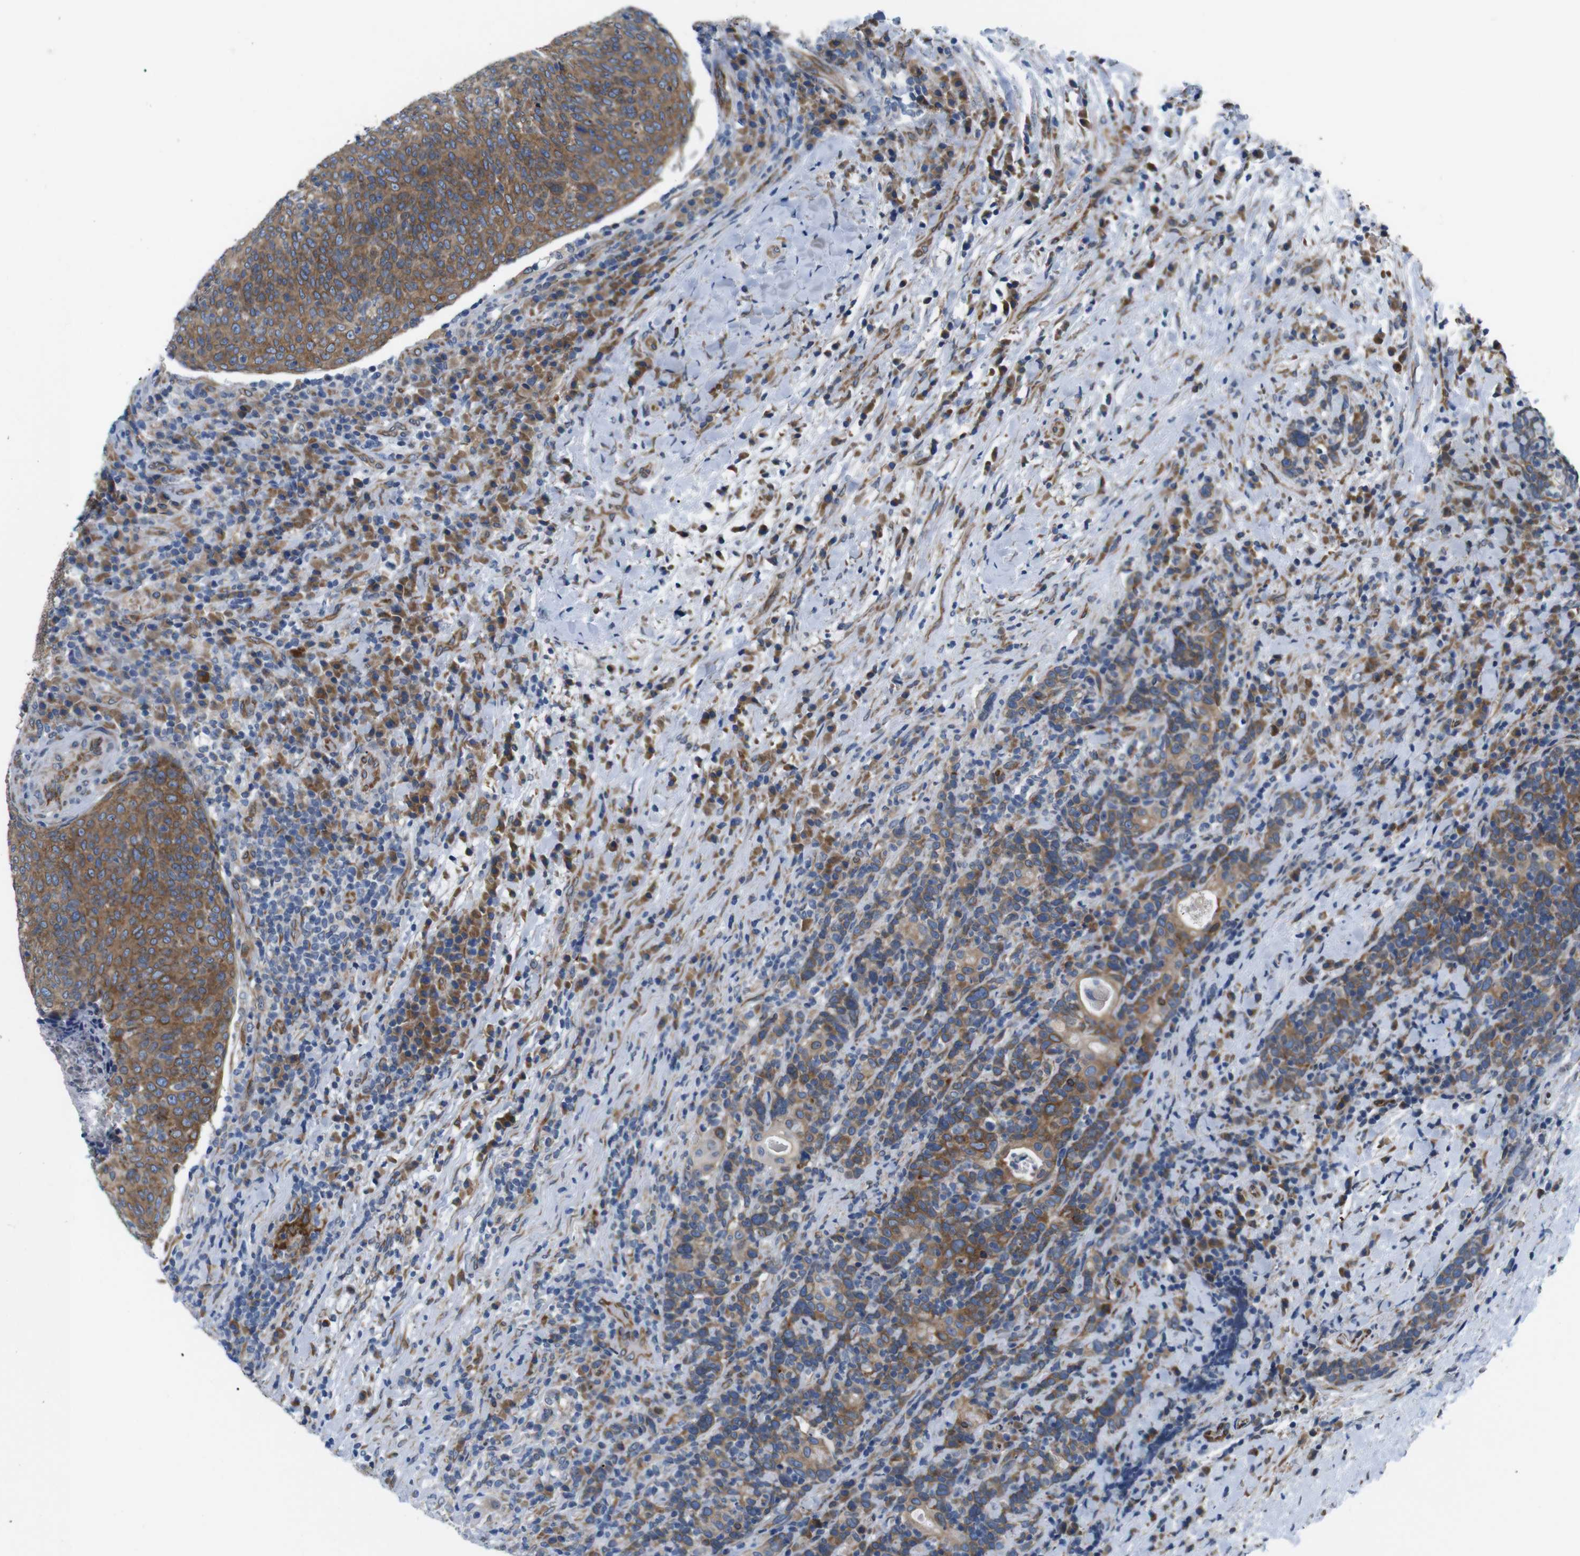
{"staining": {"intensity": "moderate", "quantity": ">75%", "location": "cytoplasmic/membranous"}, "tissue": "head and neck cancer", "cell_type": "Tumor cells", "image_type": "cancer", "snomed": [{"axis": "morphology", "description": "Squamous cell carcinoma, NOS"}, {"axis": "morphology", "description": "Squamous cell carcinoma, metastatic, NOS"}, {"axis": "topography", "description": "Lymph node"}, {"axis": "topography", "description": "Head-Neck"}], "caption": "Protein staining of head and neck metastatic squamous cell carcinoma tissue shows moderate cytoplasmic/membranous positivity in approximately >75% of tumor cells.", "gene": "HACD3", "patient": {"sex": "male", "age": 62}}